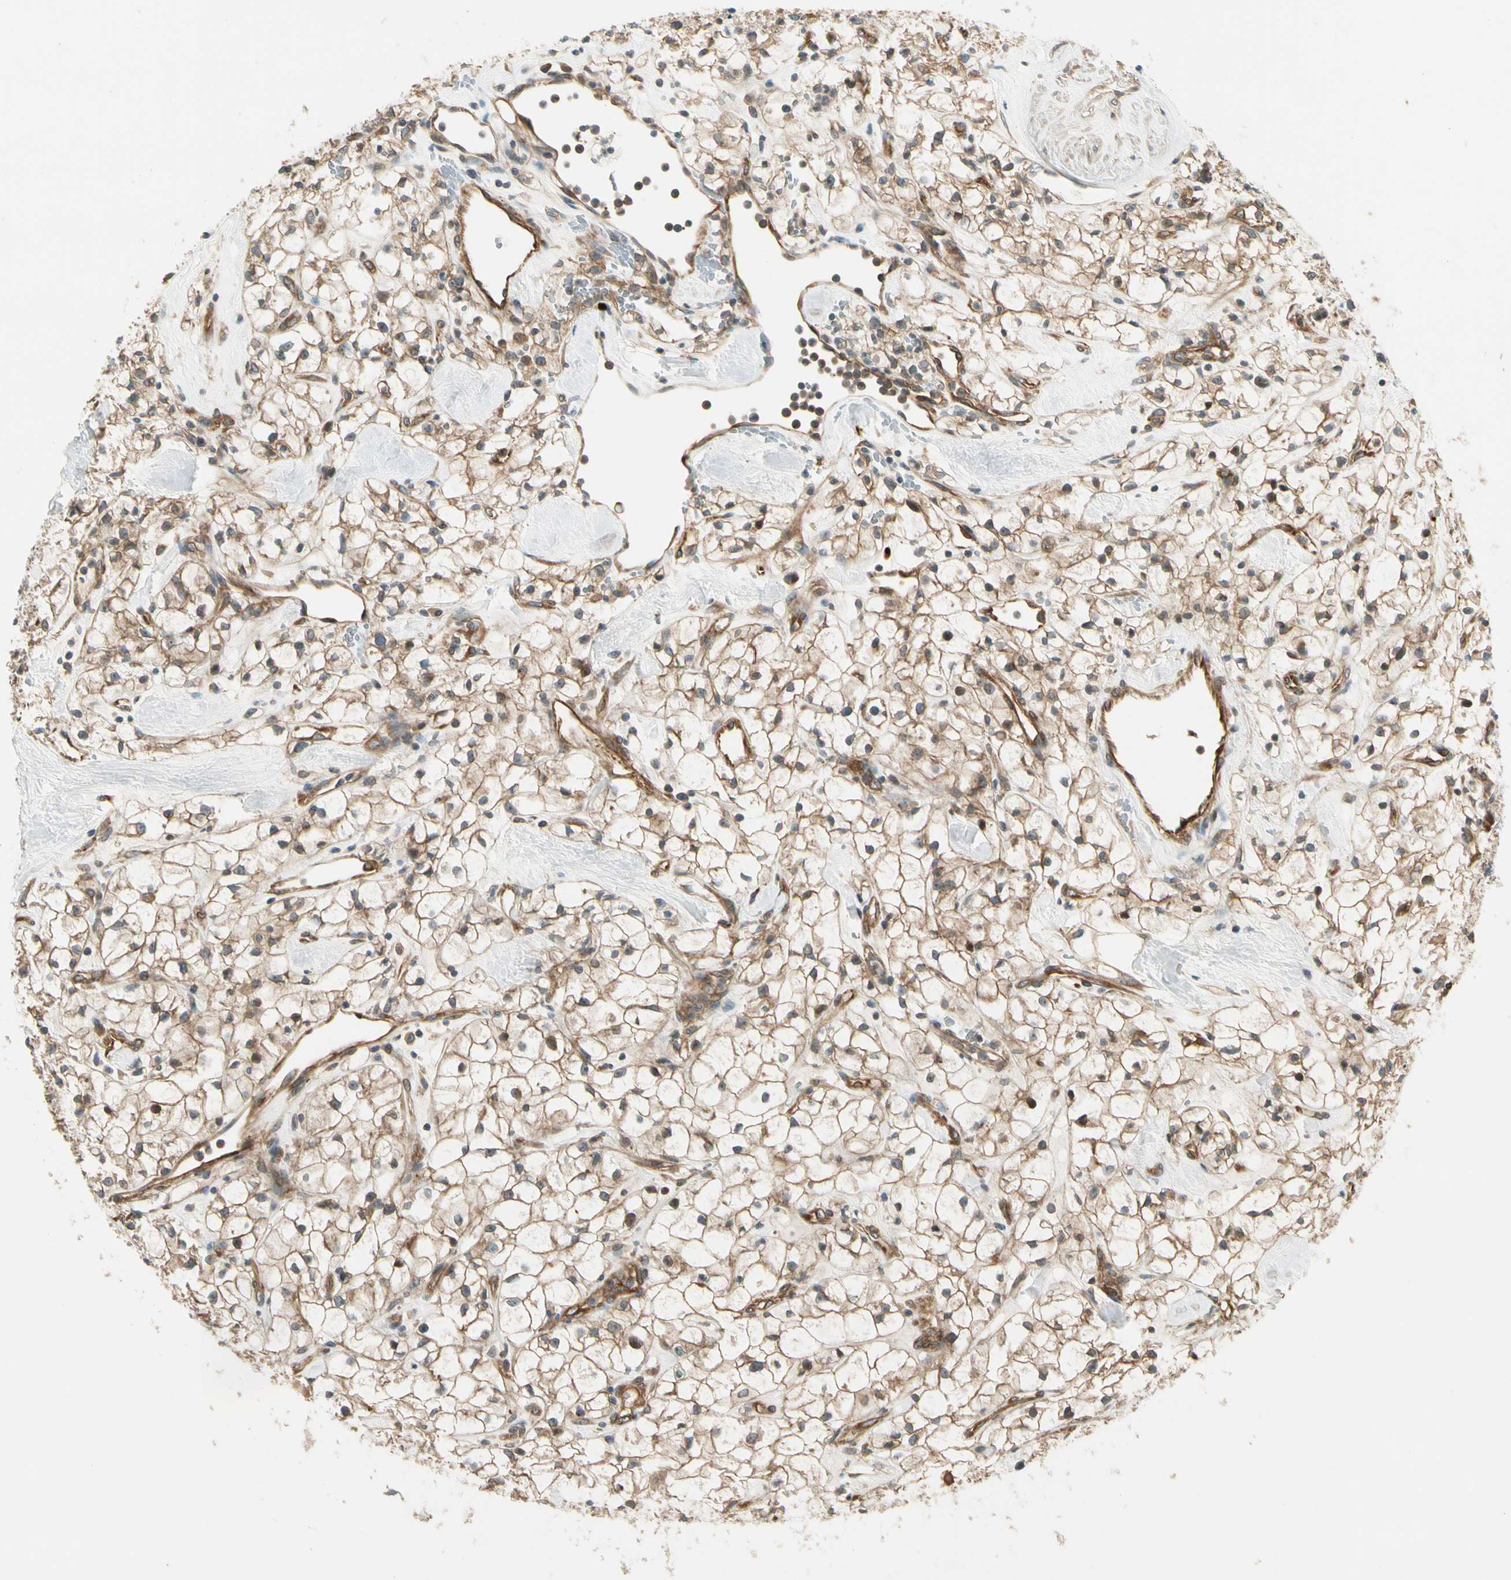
{"staining": {"intensity": "moderate", "quantity": ">75%", "location": "cytoplasmic/membranous"}, "tissue": "renal cancer", "cell_type": "Tumor cells", "image_type": "cancer", "snomed": [{"axis": "morphology", "description": "Adenocarcinoma, NOS"}, {"axis": "topography", "description": "Kidney"}], "caption": "Approximately >75% of tumor cells in human adenocarcinoma (renal) show moderate cytoplasmic/membranous protein positivity as visualized by brown immunohistochemical staining.", "gene": "ROCK2", "patient": {"sex": "female", "age": 60}}